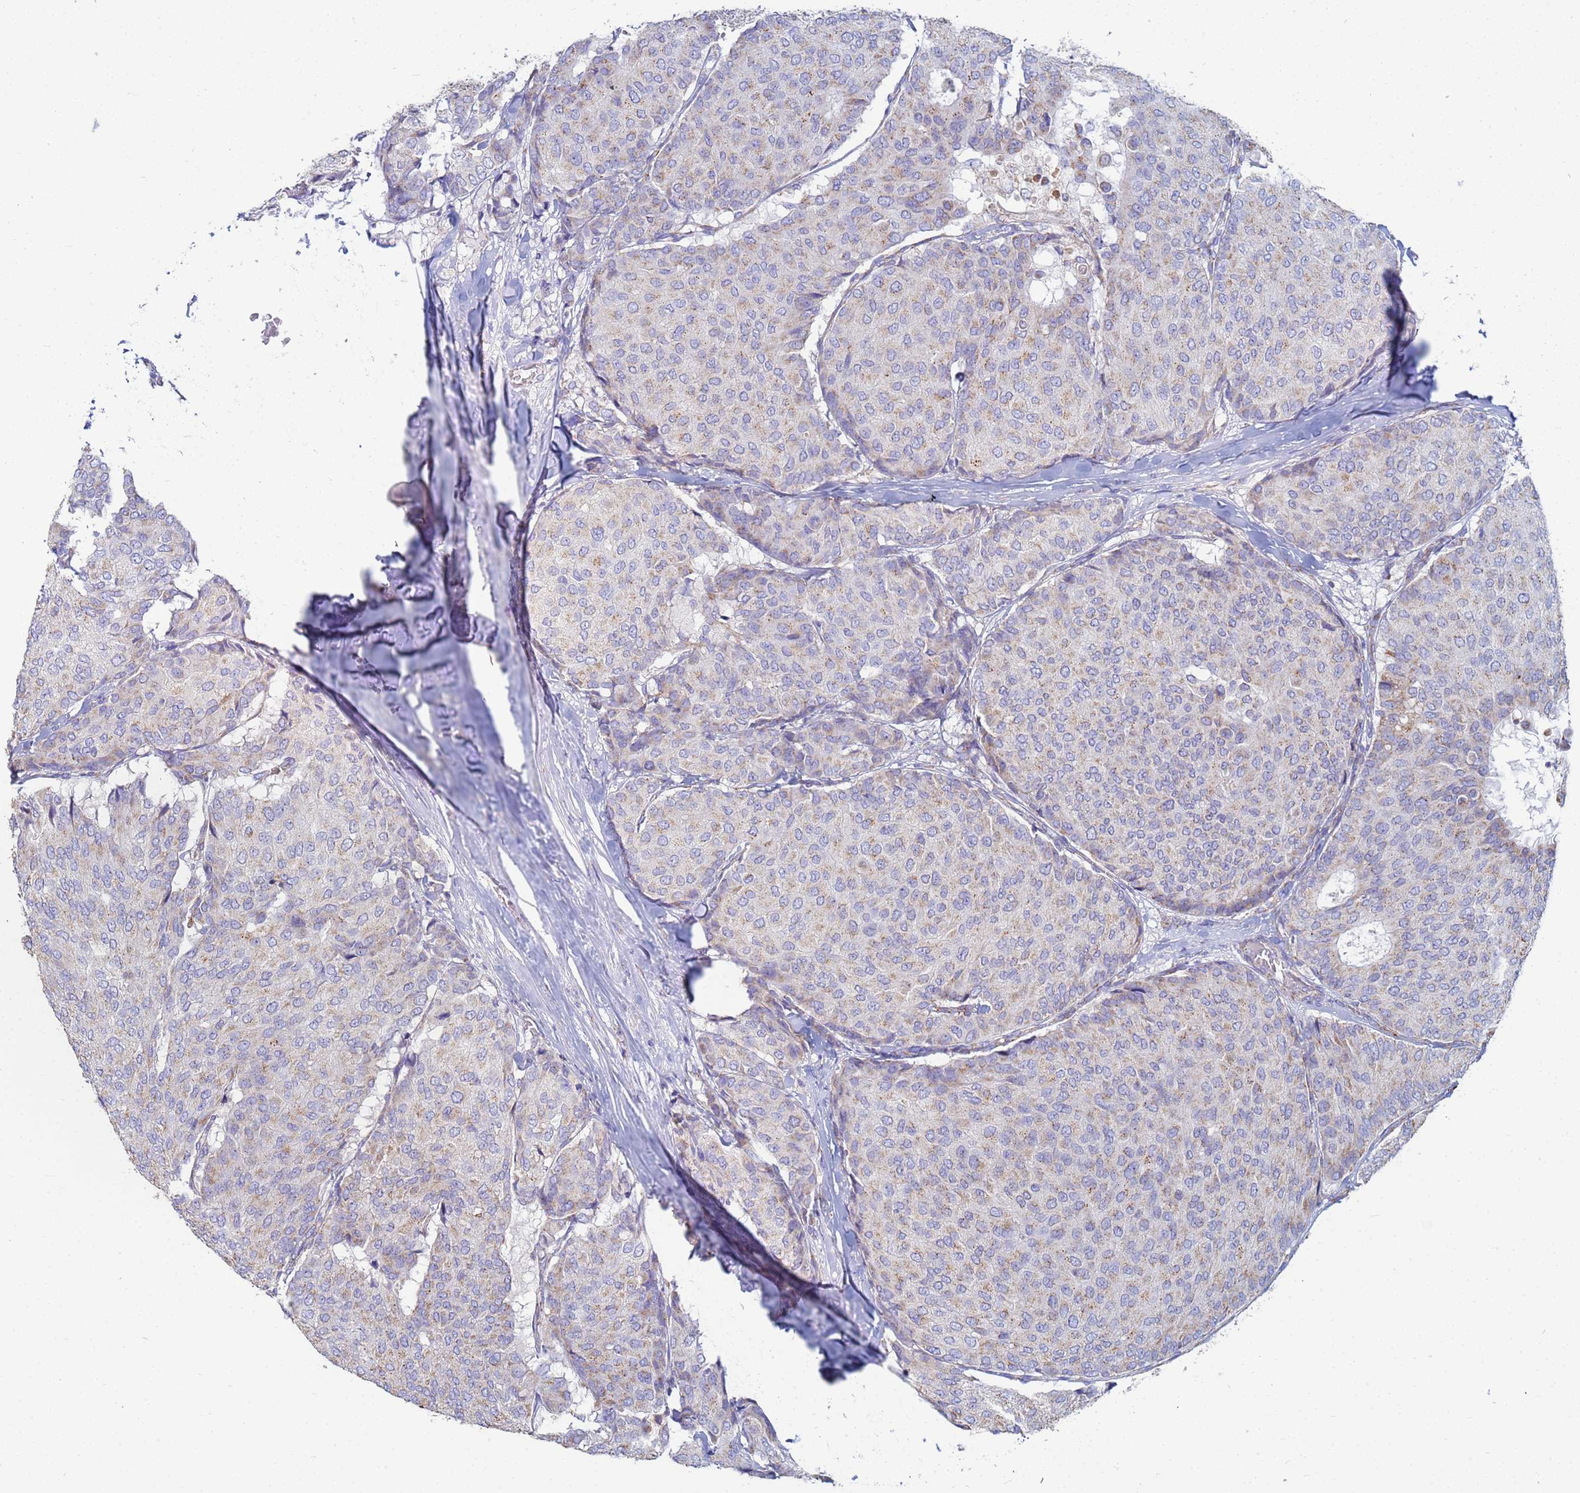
{"staining": {"intensity": "weak", "quantity": ">75%", "location": "cytoplasmic/membranous"}, "tissue": "breast cancer", "cell_type": "Tumor cells", "image_type": "cancer", "snomed": [{"axis": "morphology", "description": "Duct carcinoma"}, {"axis": "topography", "description": "Breast"}], "caption": "A low amount of weak cytoplasmic/membranous staining is identified in about >75% of tumor cells in breast cancer (infiltrating ductal carcinoma) tissue.", "gene": "UQCRH", "patient": {"sex": "female", "age": 75}}